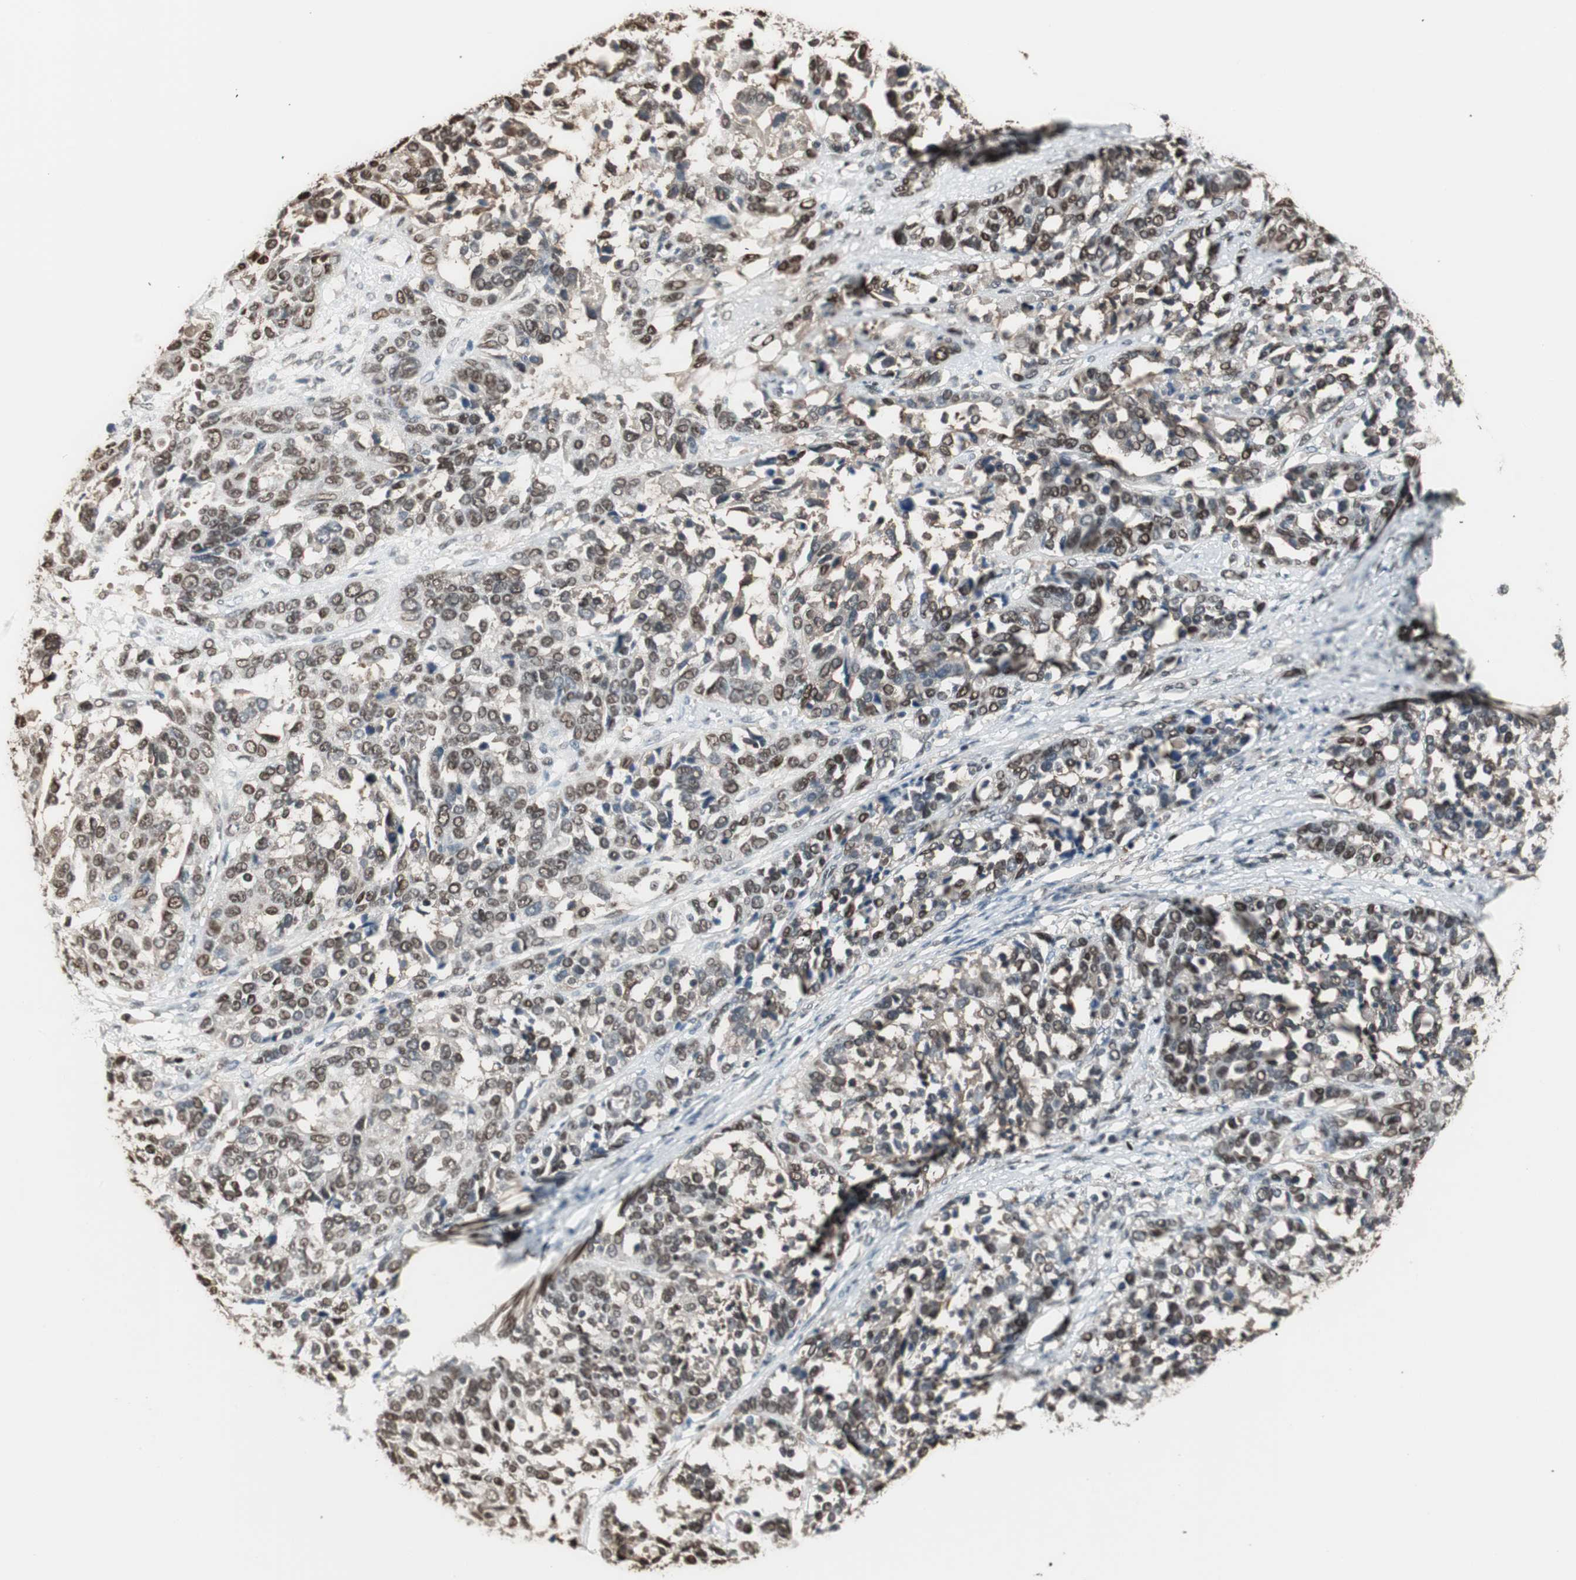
{"staining": {"intensity": "moderate", "quantity": ">75%", "location": "nuclear"}, "tissue": "ovarian cancer", "cell_type": "Tumor cells", "image_type": "cancer", "snomed": [{"axis": "morphology", "description": "Cystadenocarcinoma, serous, NOS"}, {"axis": "topography", "description": "Ovary"}], "caption": "Moderate nuclear expression for a protein is present in approximately >75% of tumor cells of ovarian serous cystadenocarcinoma using immunohistochemistry.", "gene": "LONP2", "patient": {"sex": "female", "age": 44}}